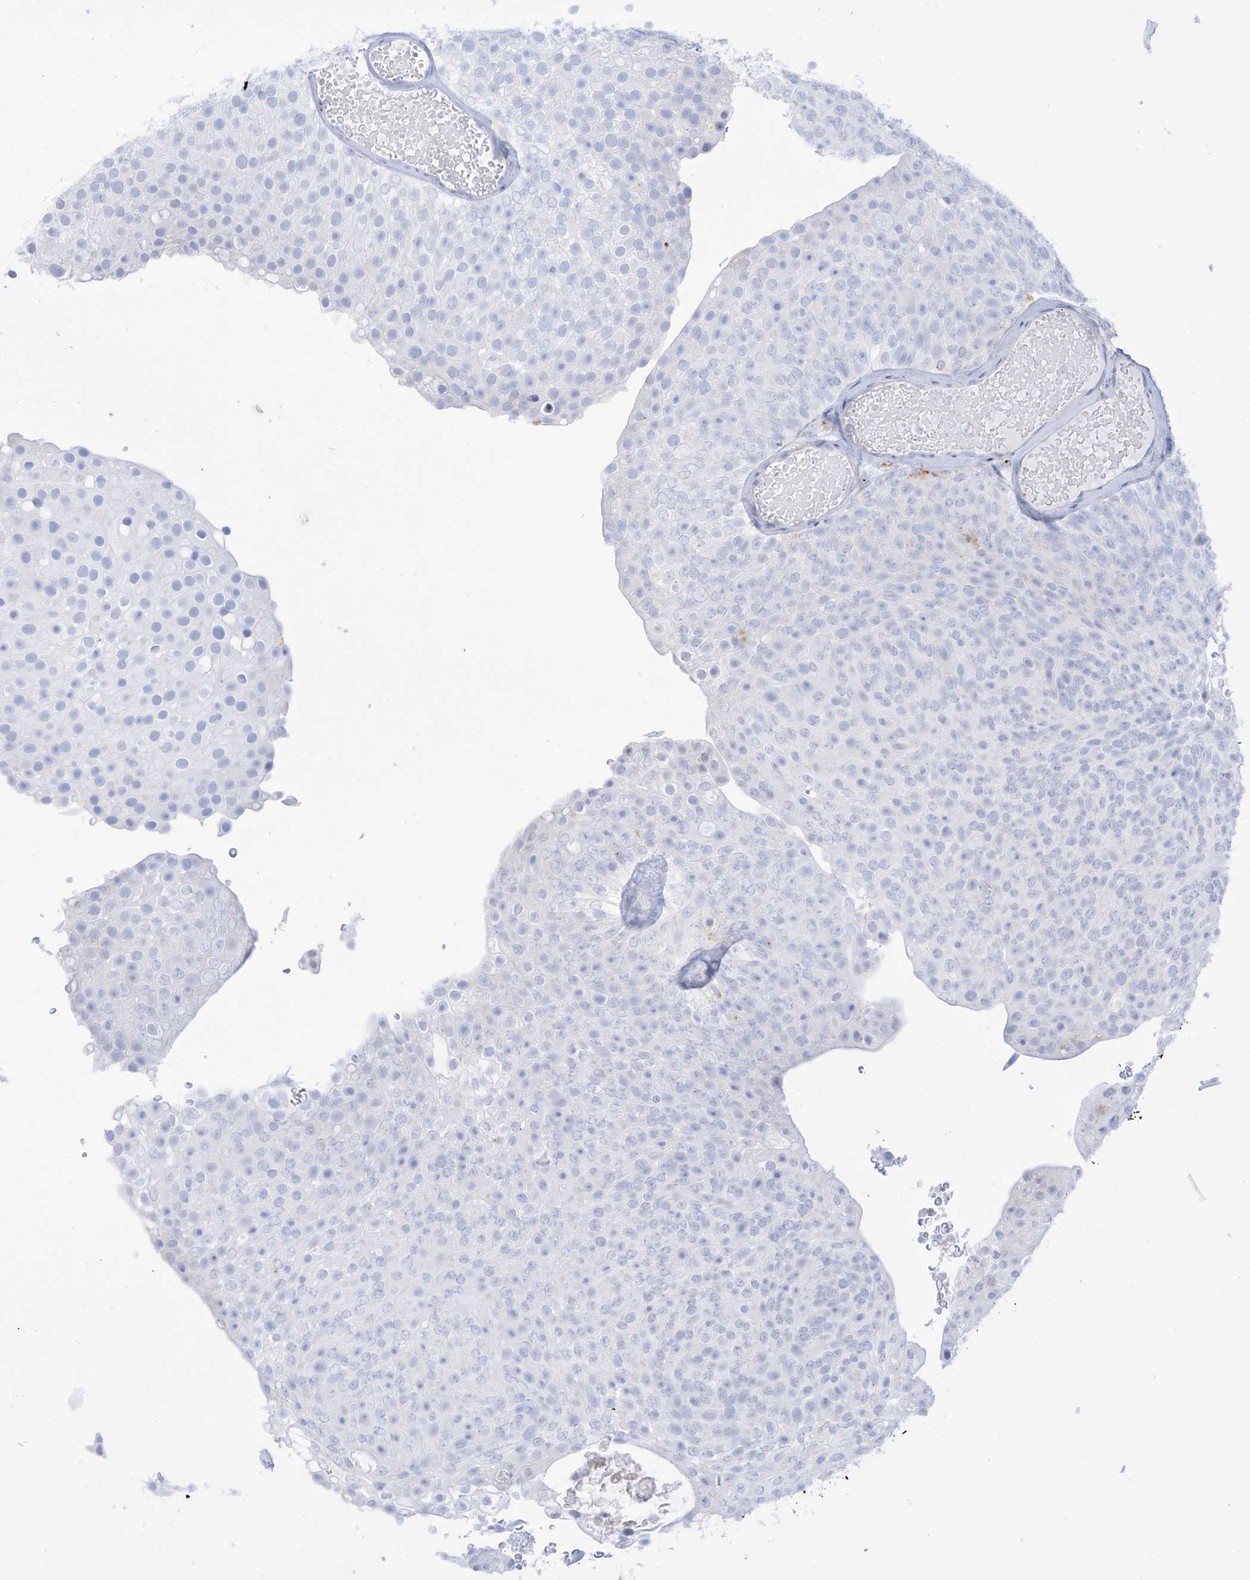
{"staining": {"intensity": "negative", "quantity": "none", "location": "none"}, "tissue": "urothelial cancer", "cell_type": "Tumor cells", "image_type": "cancer", "snomed": [{"axis": "morphology", "description": "Urothelial carcinoma, Low grade"}, {"axis": "topography", "description": "Urinary bladder"}], "caption": "Human urothelial cancer stained for a protein using immunohistochemistry (IHC) reveals no expression in tumor cells.", "gene": "PSPH", "patient": {"sex": "male", "age": 78}}